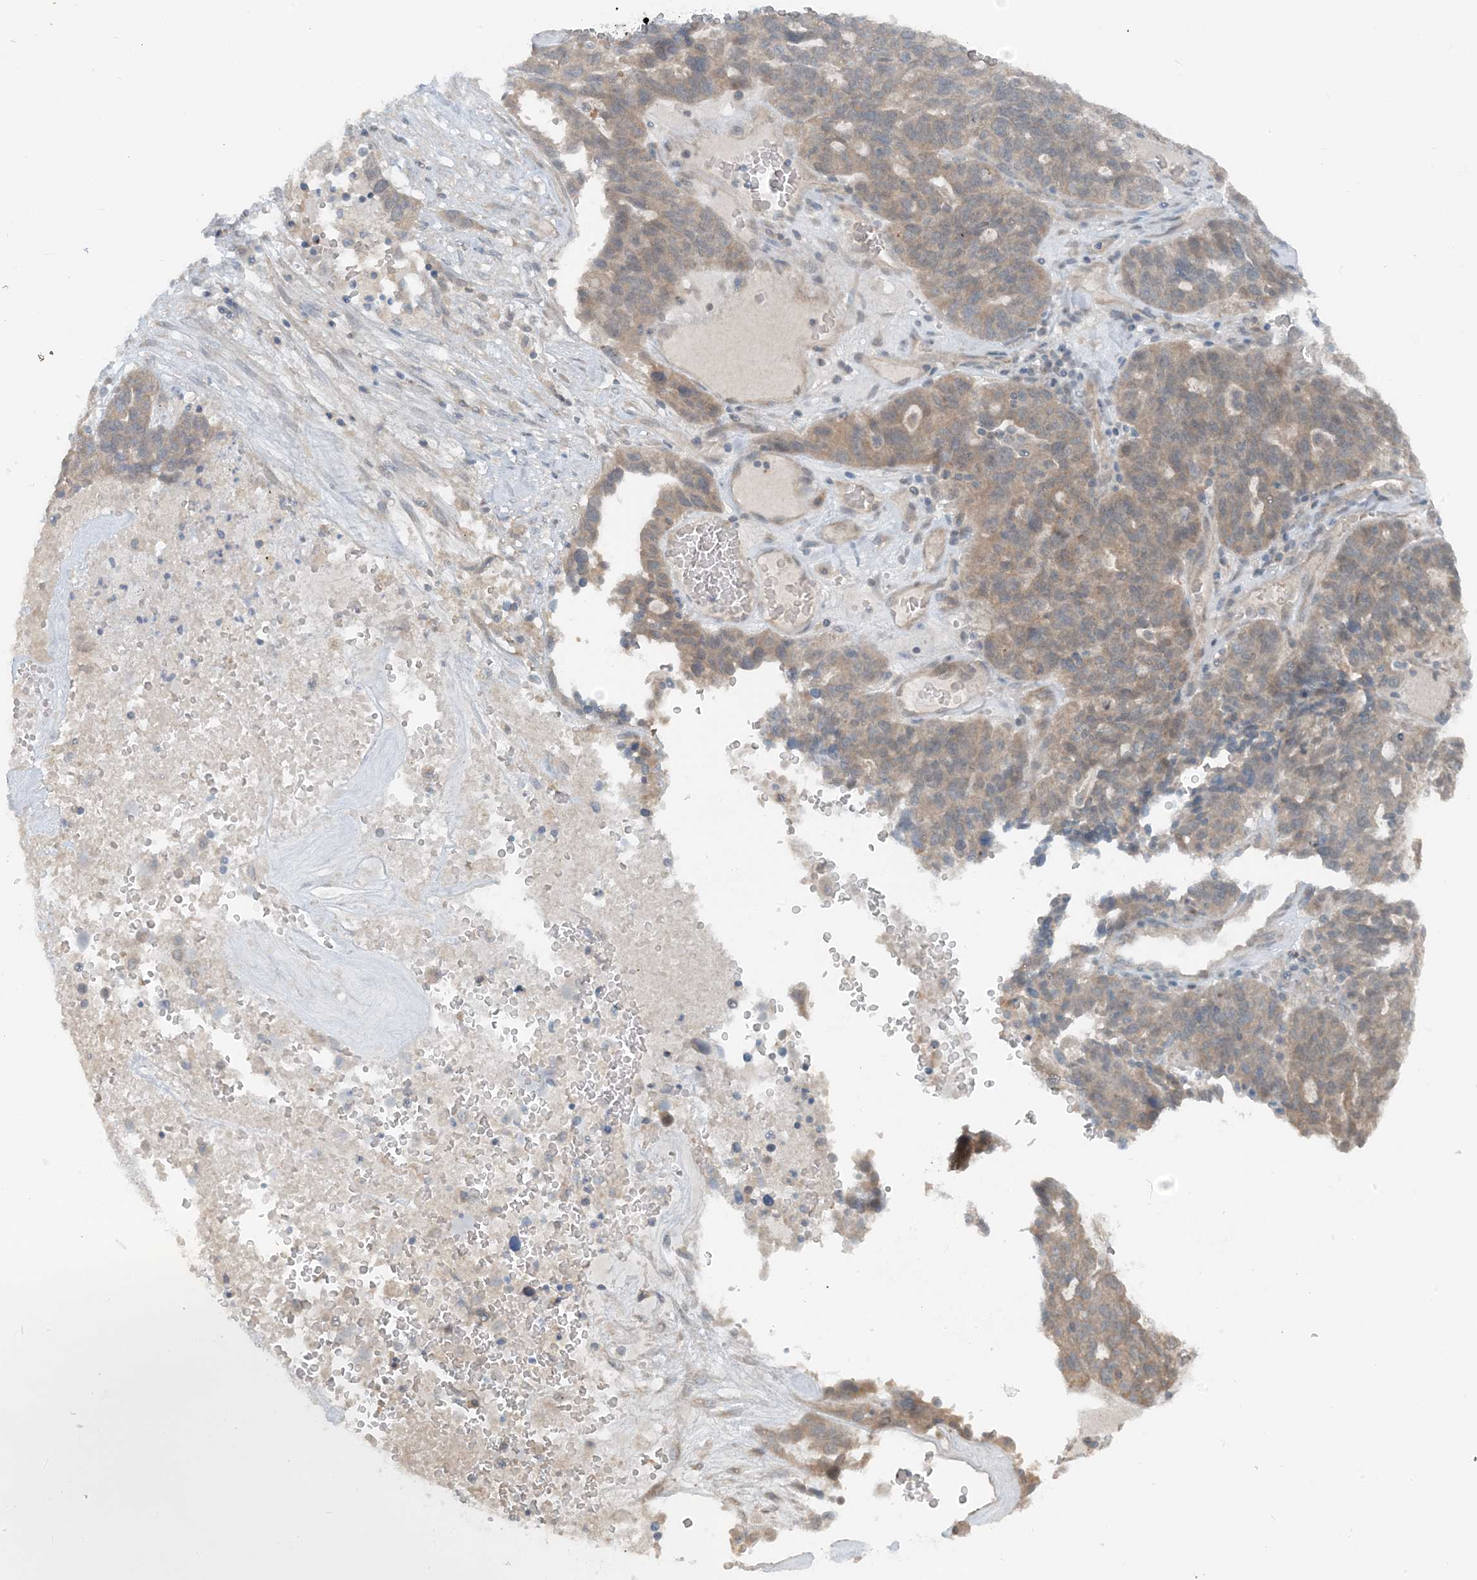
{"staining": {"intensity": "weak", "quantity": "25%-75%", "location": "cytoplasmic/membranous"}, "tissue": "ovarian cancer", "cell_type": "Tumor cells", "image_type": "cancer", "snomed": [{"axis": "morphology", "description": "Cystadenocarcinoma, serous, NOS"}, {"axis": "topography", "description": "Ovary"}], "caption": "Serous cystadenocarcinoma (ovarian) tissue demonstrates weak cytoplasmic/membranous expression in about 25%-75% of tumor cells, visualized by immunohistochemistry. (Brightfield microscopy of DAB IHC at high magnification).", "gene": "MITD1", "patient": {"sex": "female", "age": 59}}